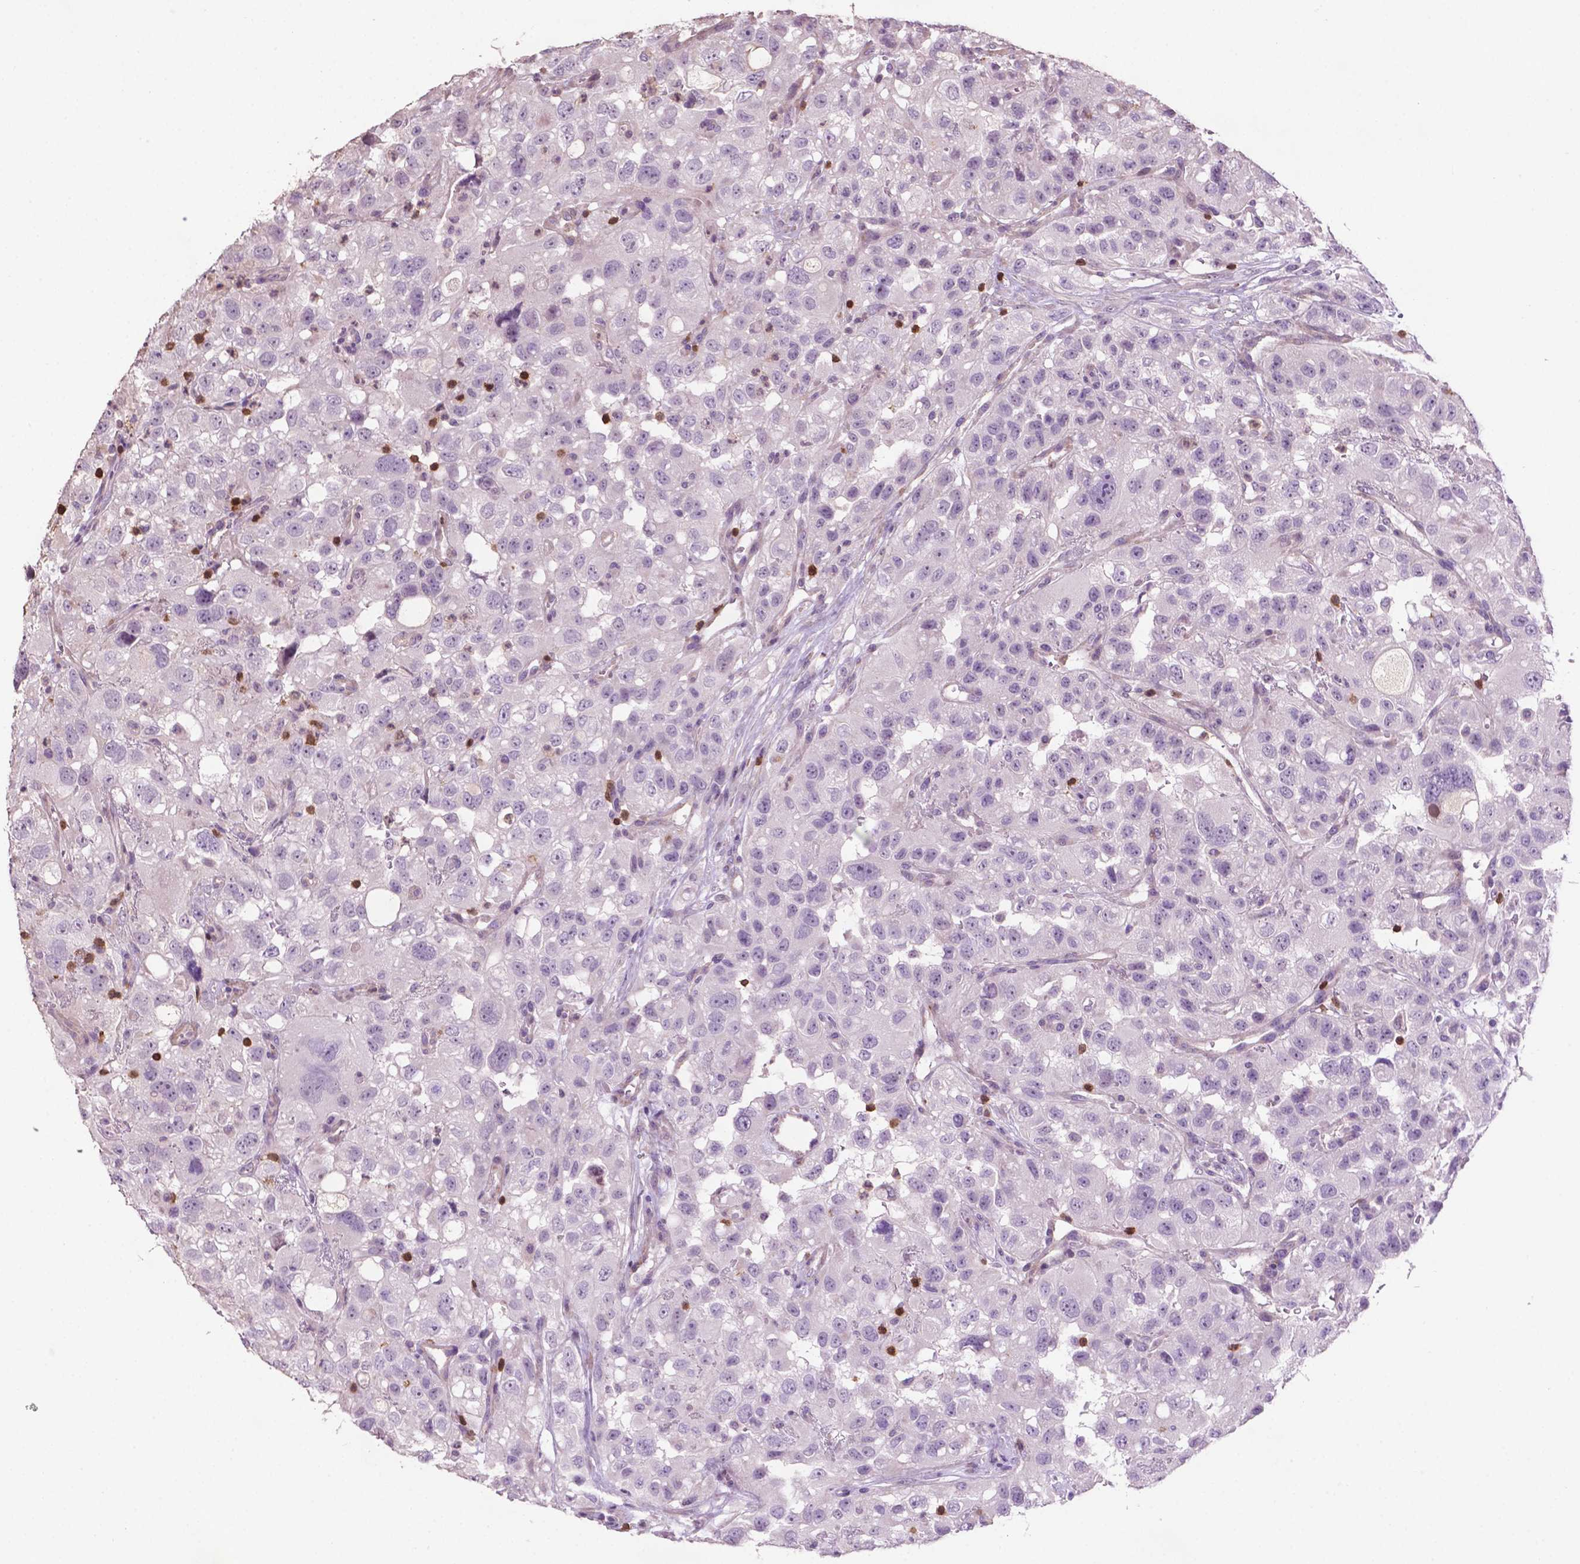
{"staining": {"intensity": "negative", "quantity": "none", "location": "none"}, "tissue": "renal cancer", "cell_type": "Tumor cells", "image_type": "cancer", "snomed": [{"axis": "morphology", "description": "Adenocarcinoma, NOS"}, {"axis": "topography", "description": "Kidney"}], "caption": "Immunohistochemical staining of adenocarcinoma (renal) displays no significant expression in tumor cells.", "gene": "TBC1D10C", "patient": {"sex": "male", "age": 64}}